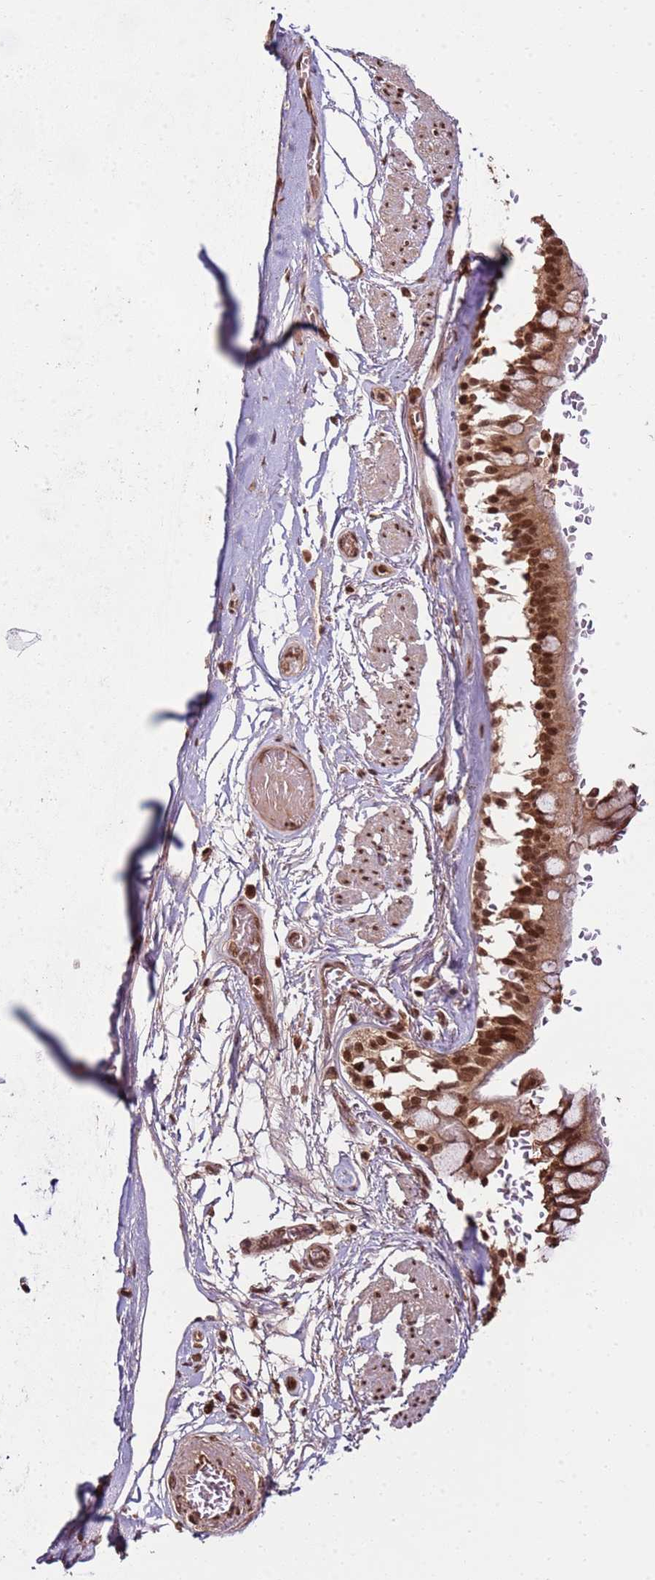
{"staining": {"intensity": "strong", "quantity": ">75%", "location": "cytoplasmic/membranous,nuclear"}, "tissue": "bronchus", "cell_type": "Respiratory epithelial cells", "image_type": "normal", "snomed": [{"axis": "morphology", "description": "Normal tissue, NOS"}, {"axis": "topography", "description": "Bronchus"}], "caption": "The image displays staining of normal bronchus, revealing strong cytoplasmic/membranous,nuclear protein staining (brown color) within respiratory epithelial cells.", "gene": "ZBTB12", "patient": {"sex": "male", "age": 70}}